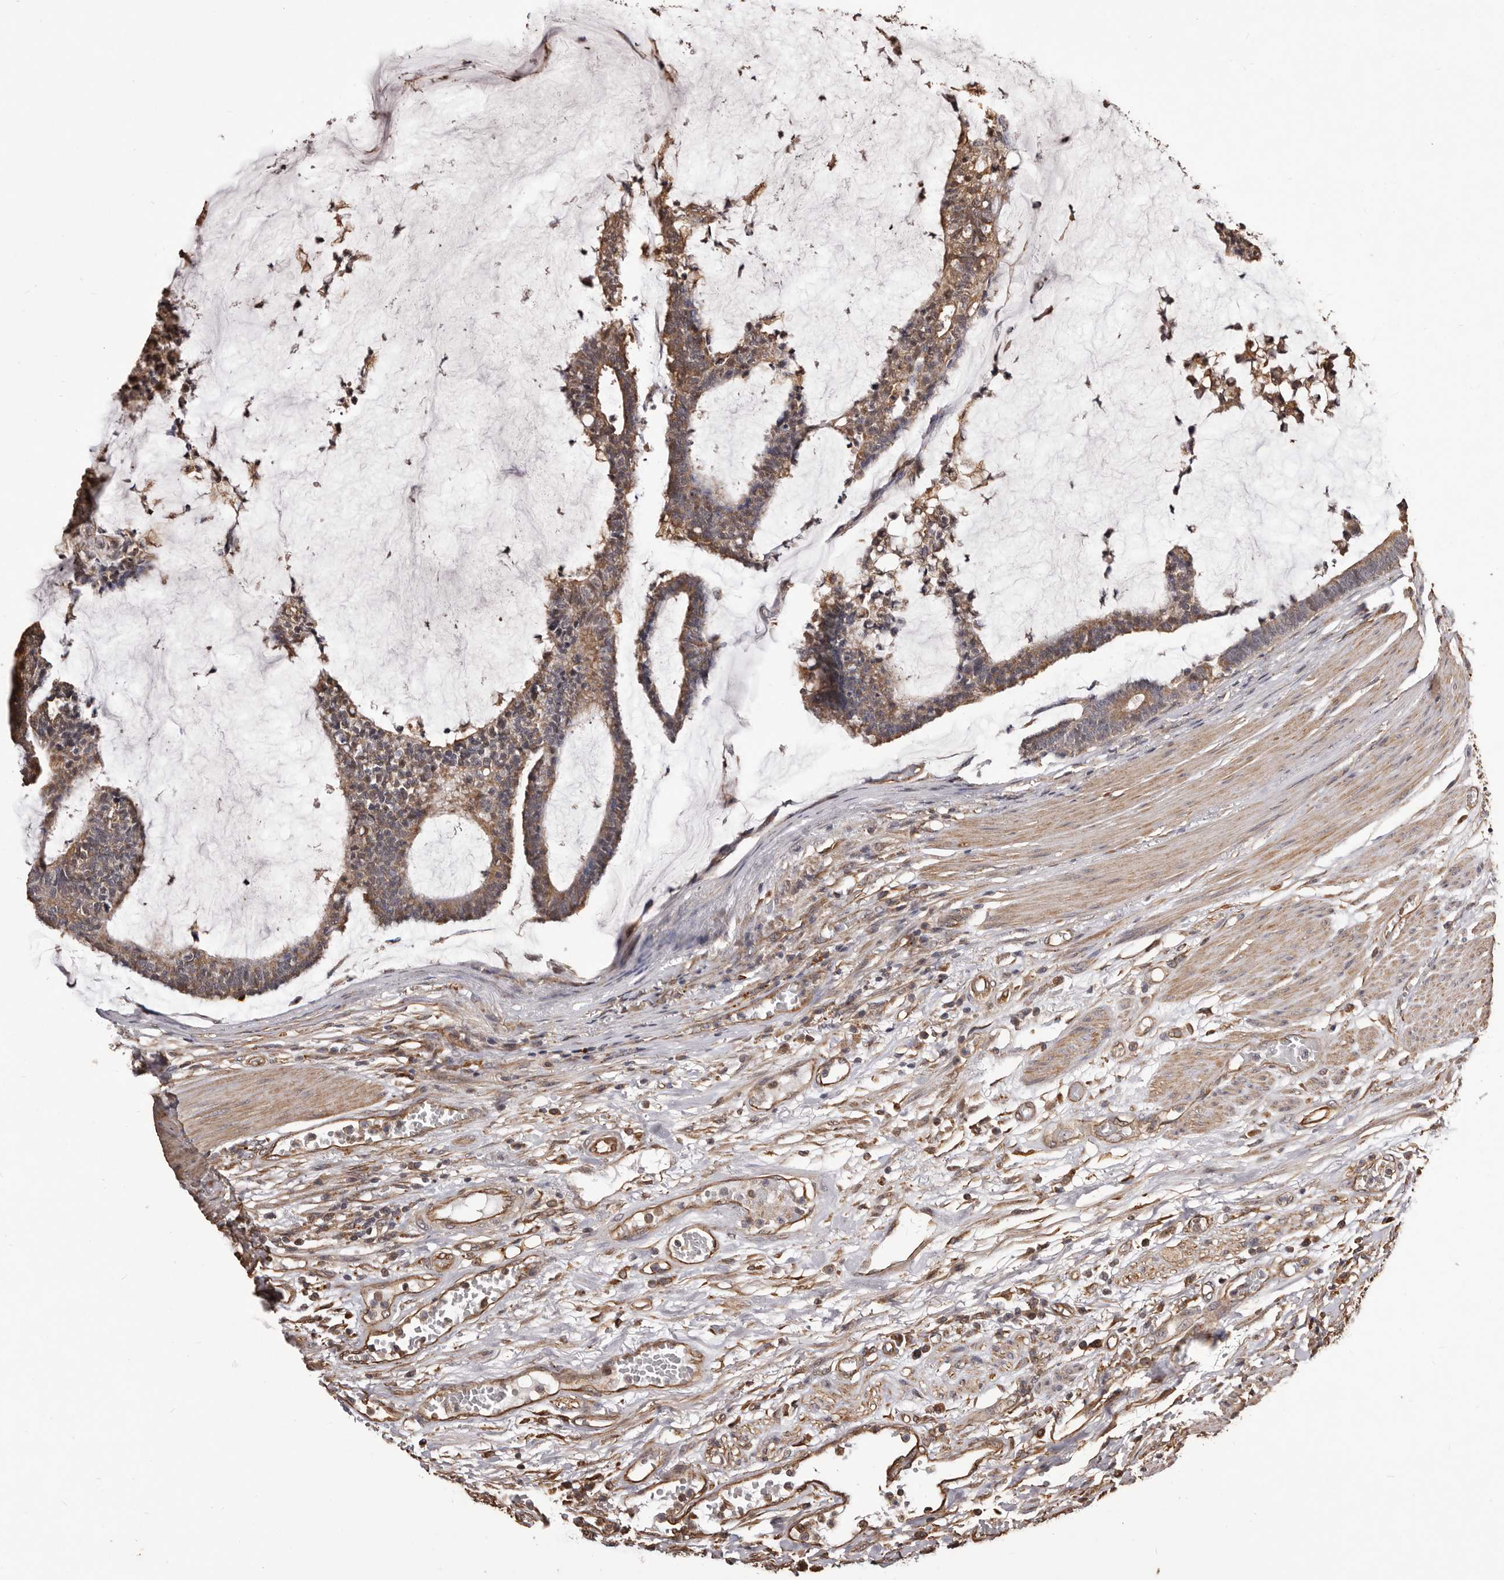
{"staining": {"intensity": "weak", "quantity": ">75%", "location": "cytoplasmic/membranous"}, "tissue": "colorectal cancer", "cell_type": "Tumor cells", "image_type": "cancer", "snomed": [{"axis": "morphology", "description": "Adenocarcinoma, NOS"}, {"axis": "topography", "description": "Colon"}], "caption": "Protein staining demonstrates weak cytoplasmic/membranous positivity in about >75% of tumor cells in colorectal cancer.", "gene": "ALPK1", "patient": {"sex": "female", "age": 84}}